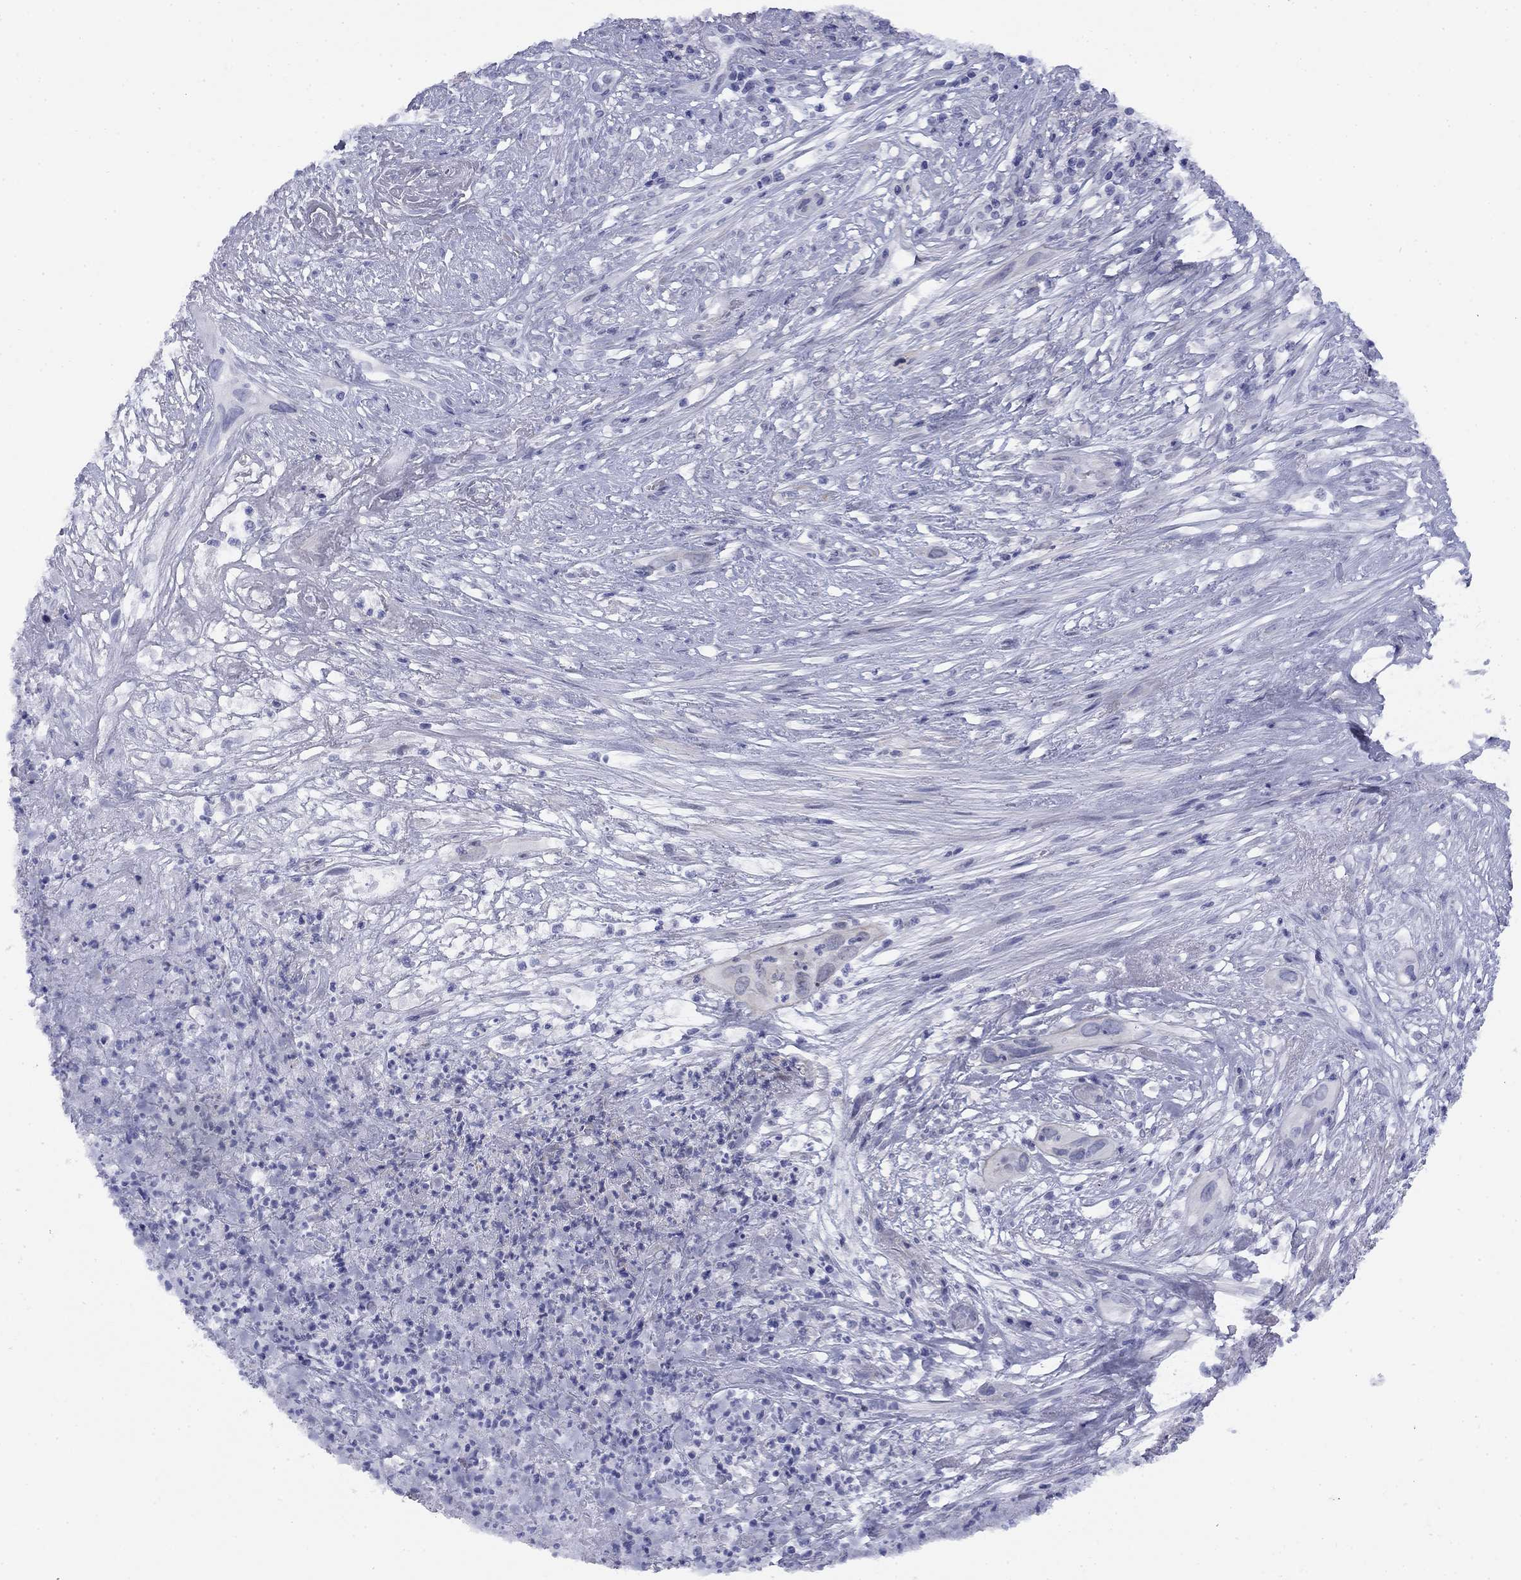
{"staining": {"intensity": "negative", "quantity": "none", "location": "none"}, "tissue": "cervical cancer", "cell_type": "Tumor cells", "image_type": "cancer", "snomed": [{"axis": "morphology", "description": "Squamous cell carcinoma, NOS"}, {"axis": "topography", "description": "Cervix"}], "caption": "Squamous cell carcinoma (cervical) was stained to show a protein in brown. There is no significant staining in tumor cells. (Immunohistochemistry, brightfield microscopy, high magnification).", "gene": "TIGD4", "patient": {"sex": "female", "age": 57}}